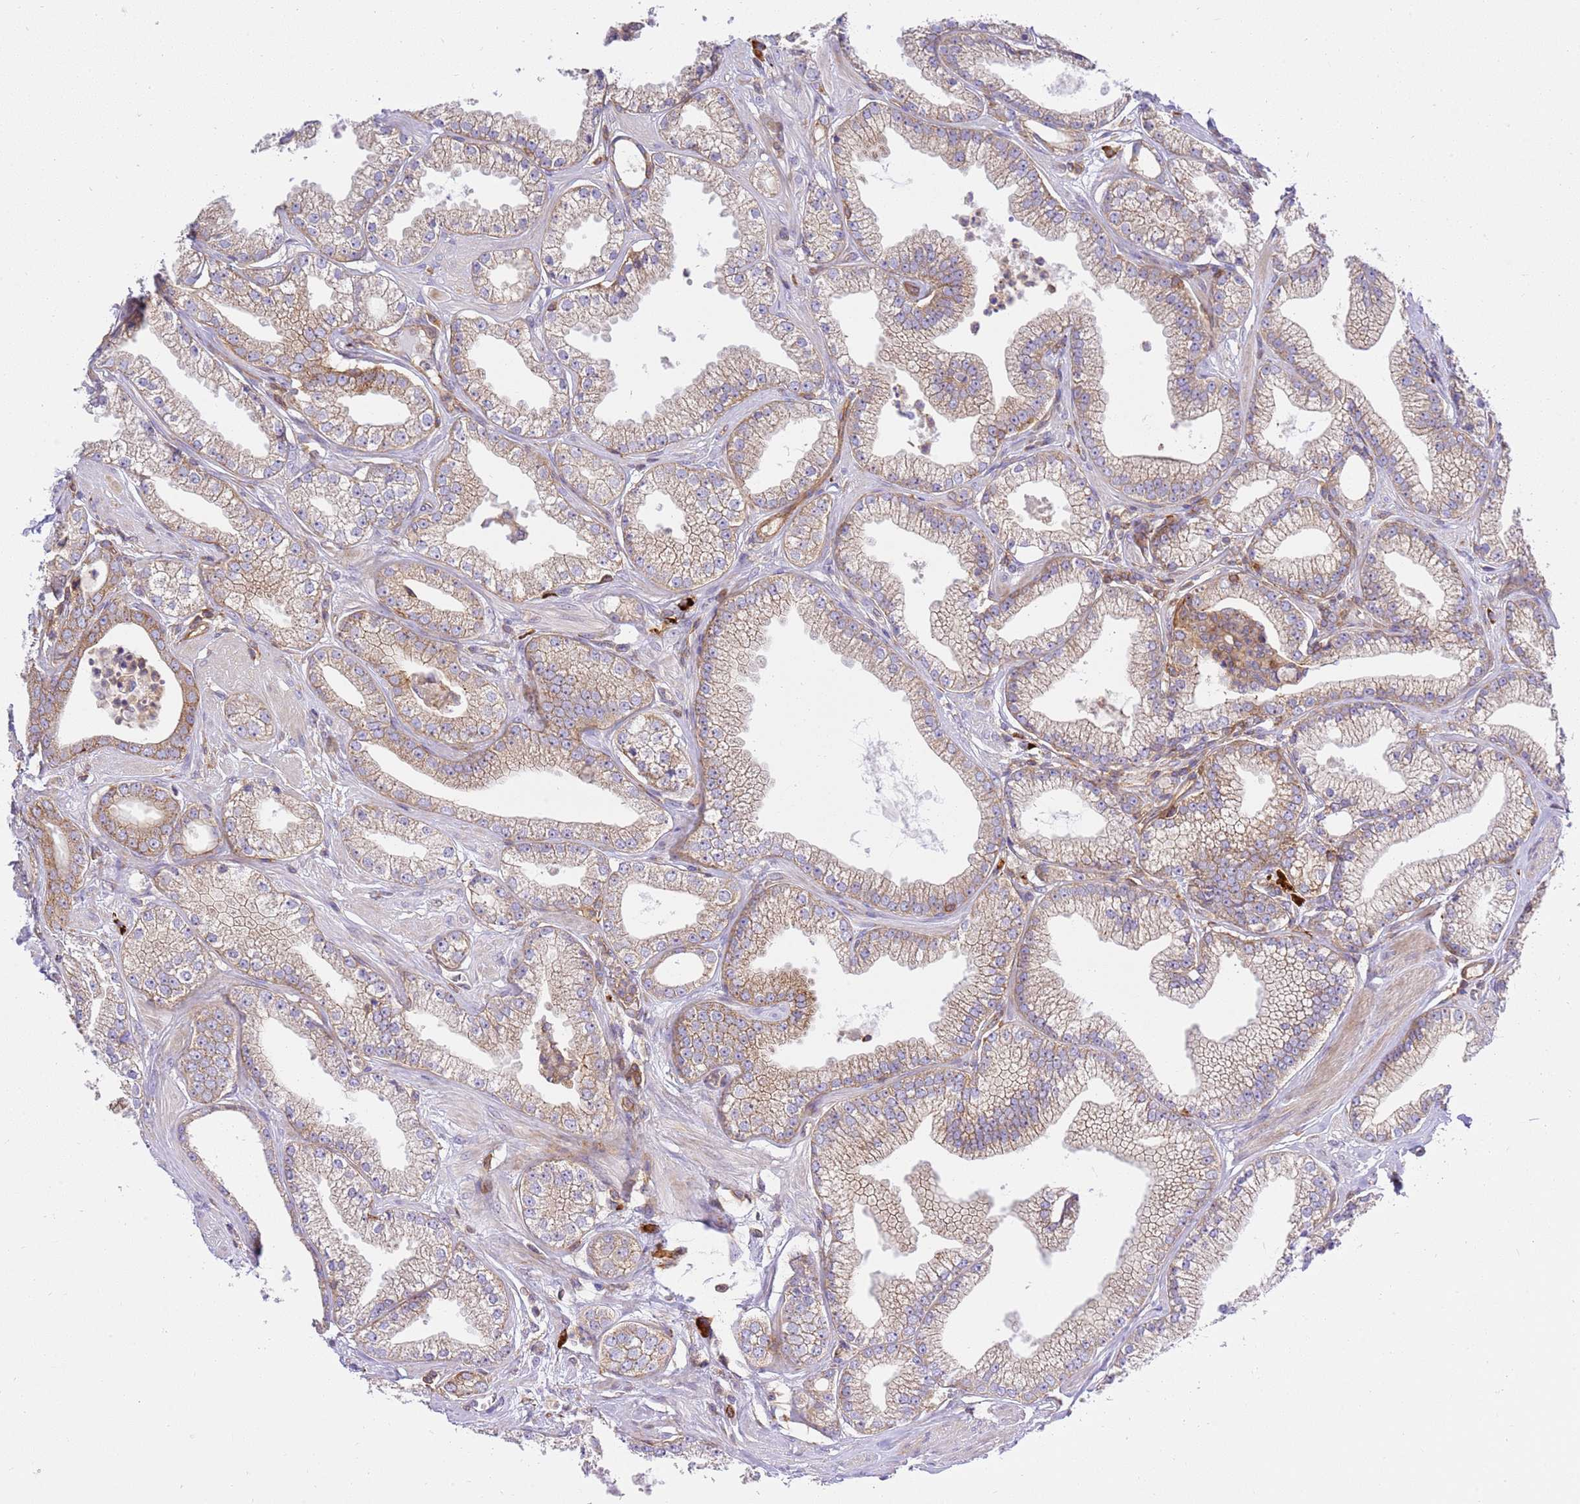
{"staining": {"intensity": "weak", "quantity": "<25%", "location": "cytoplasmic/membranous"}, "tissue": "prostate cancer", "cell_type": "Tumor cells", "image_type": "cancer", "snomed": [{"axis": "morphology", "description": "Adenocarcinoma, High grade"}, {"axis": "topography", "description": "Prostate"}], "caption": "High power microscopy photomicrograph of an IHC image of prostate high-grade adenocarcinoma, revealing no significant expression in tumor cells. (DAB IHC with hematoxylin counter stain).", "gene": "EFCAB8", "patient": {"sex": "male", "age": 67}}